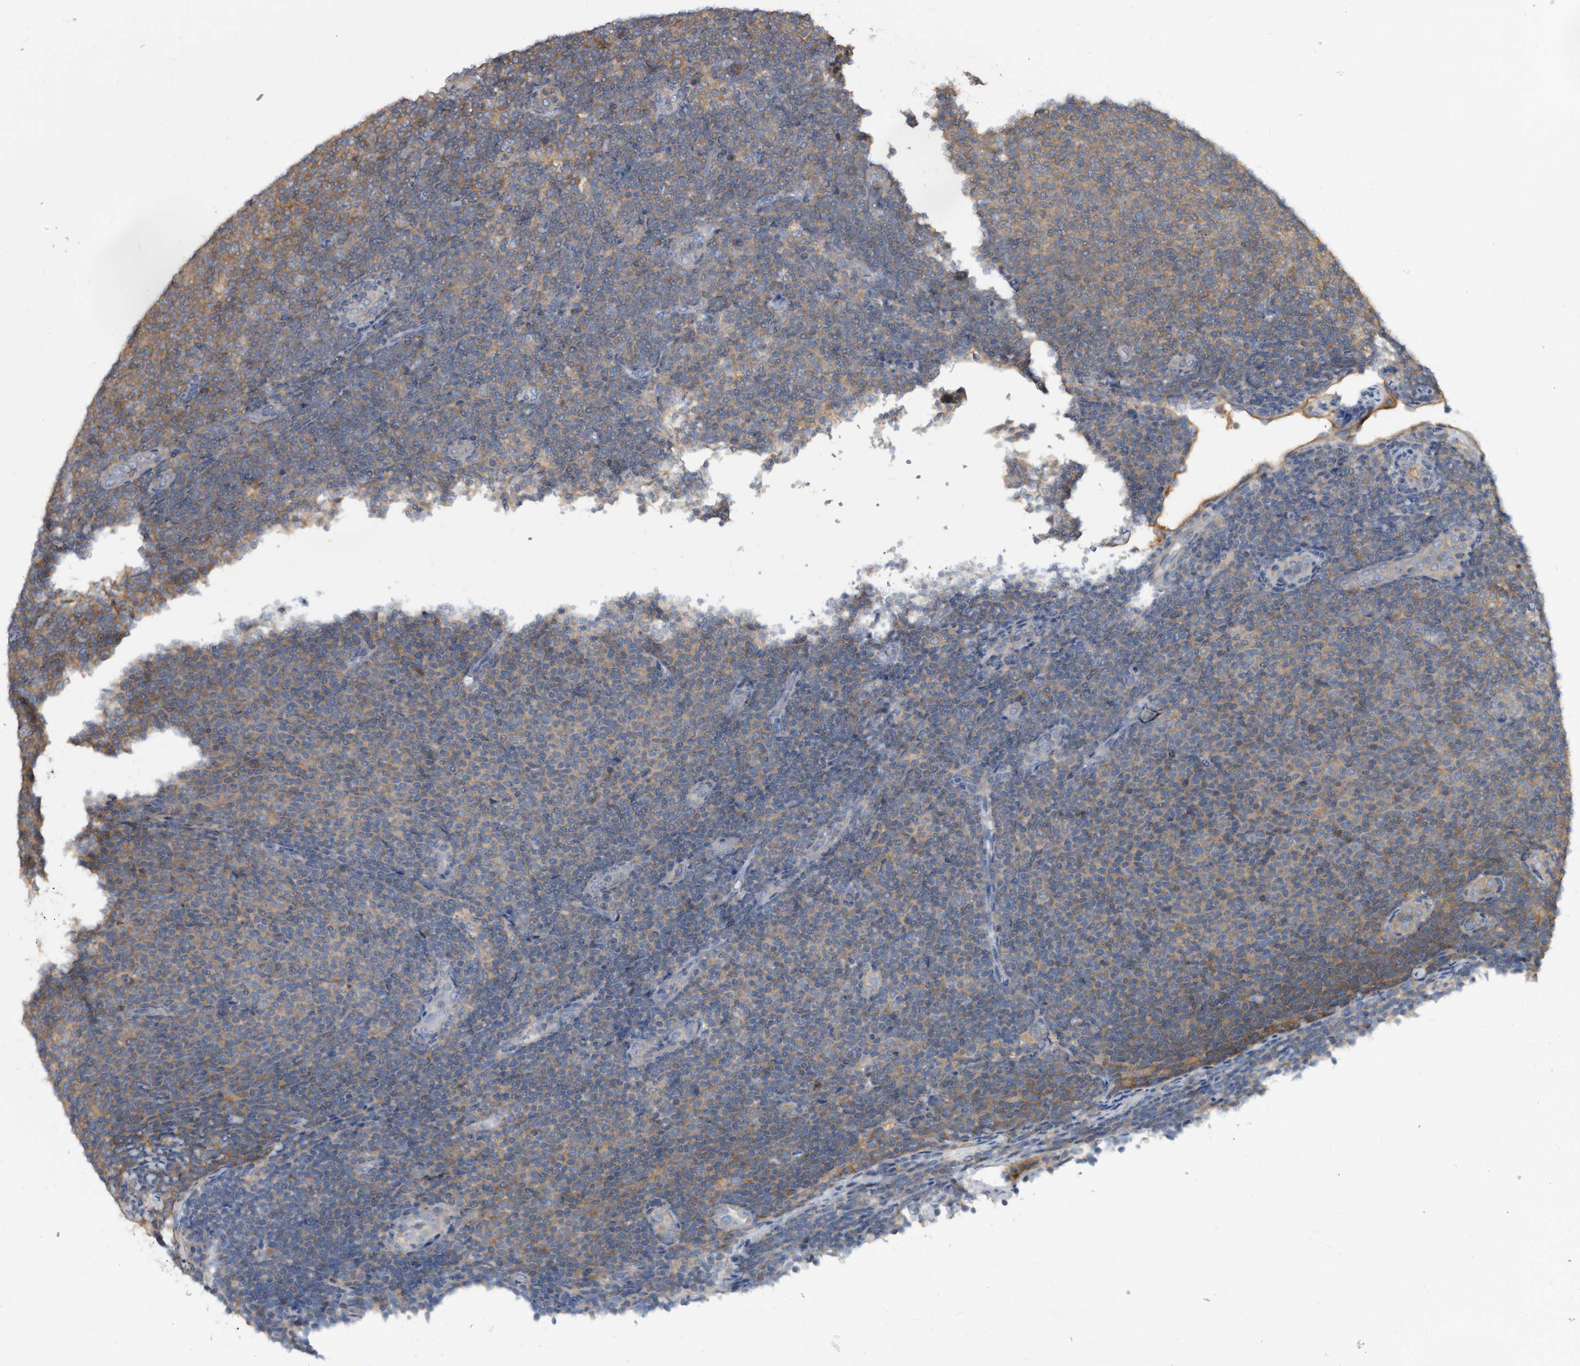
{"staining": {"intensity": "weak", "quantity": "25%-75%", "location": "cytoplasmic/membranous"}, "tissue": "lymphoma", "cell_type": "Tumor cells", "image_type": "cancer", "snomed": [{"axis": "morphology", "description": "Malignant lymphoma, non-Hodgkin's type, Low grade"}, {"axis": "topography", "description": "Lymph node"}], "caption": "The immunohistochemical stain labels weak cytoplasmic/membranous expression in tumor cells of lymphoma tissue.", "gene": "APEH", "patient": {"sex": "male", "age": 66}}